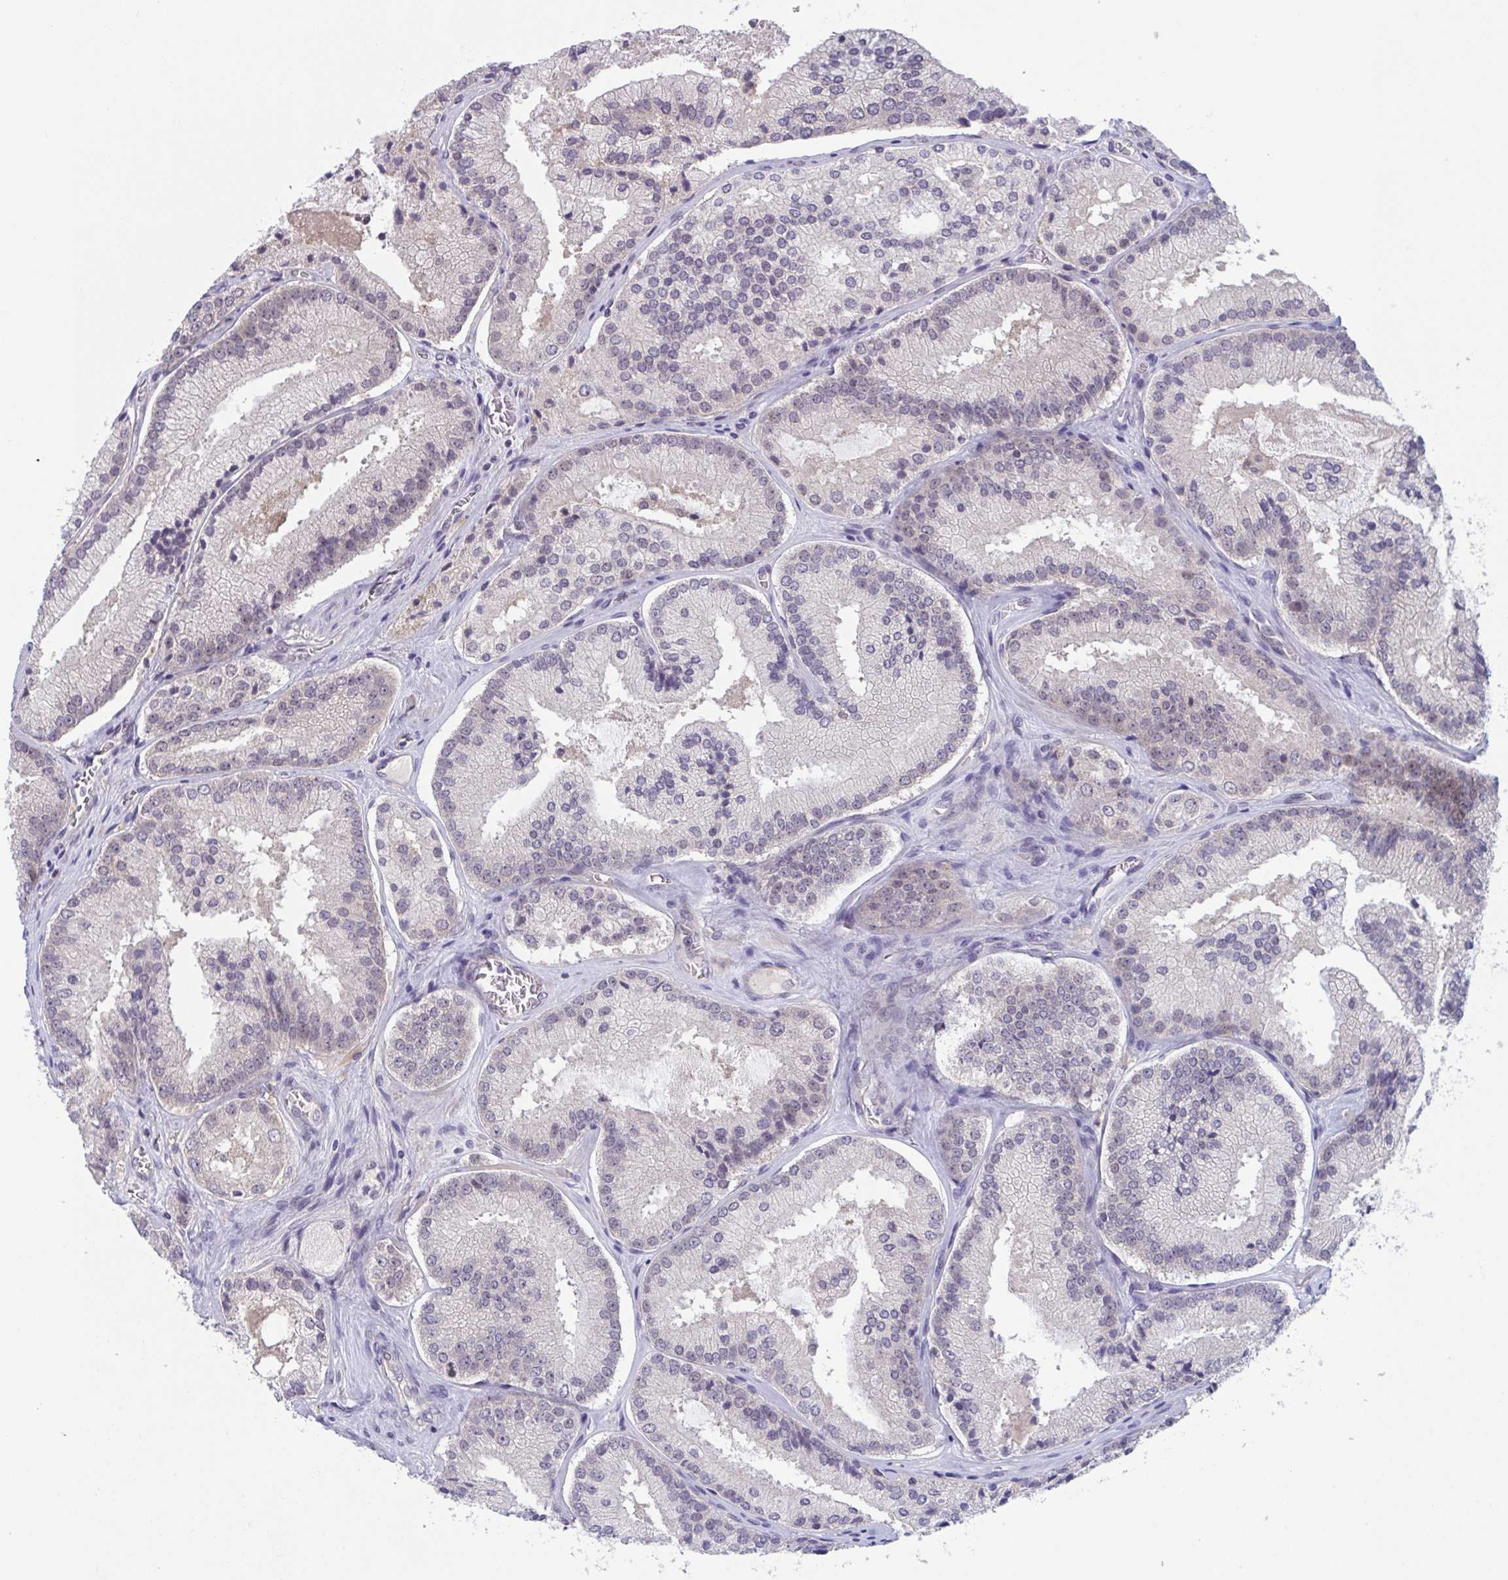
{"staining": {"intensity": "weak", "quantity": "25%-75%", "location": "nuclear"}, "tissue": "prostate cancer", "cell_type": "Tumor cells", "image_type": "cancer", "snomed": [{"axis": "morphology", "description": "Adenocarcinoma, High grade"}, {"axis": "topography", "description": "Prostate"}], "caption": "High-magnification brightfield microscopy of prostate cancer stained with DAB (3,3'-diaminobenzidine) (brown) and counterstained with hematoxylin (blue). tumor cells exhibit weak nuclear positivity is present in about25%-75% of cells.", "gene": "RIOK1", "patient": {"sex": "male", "age": 73}}